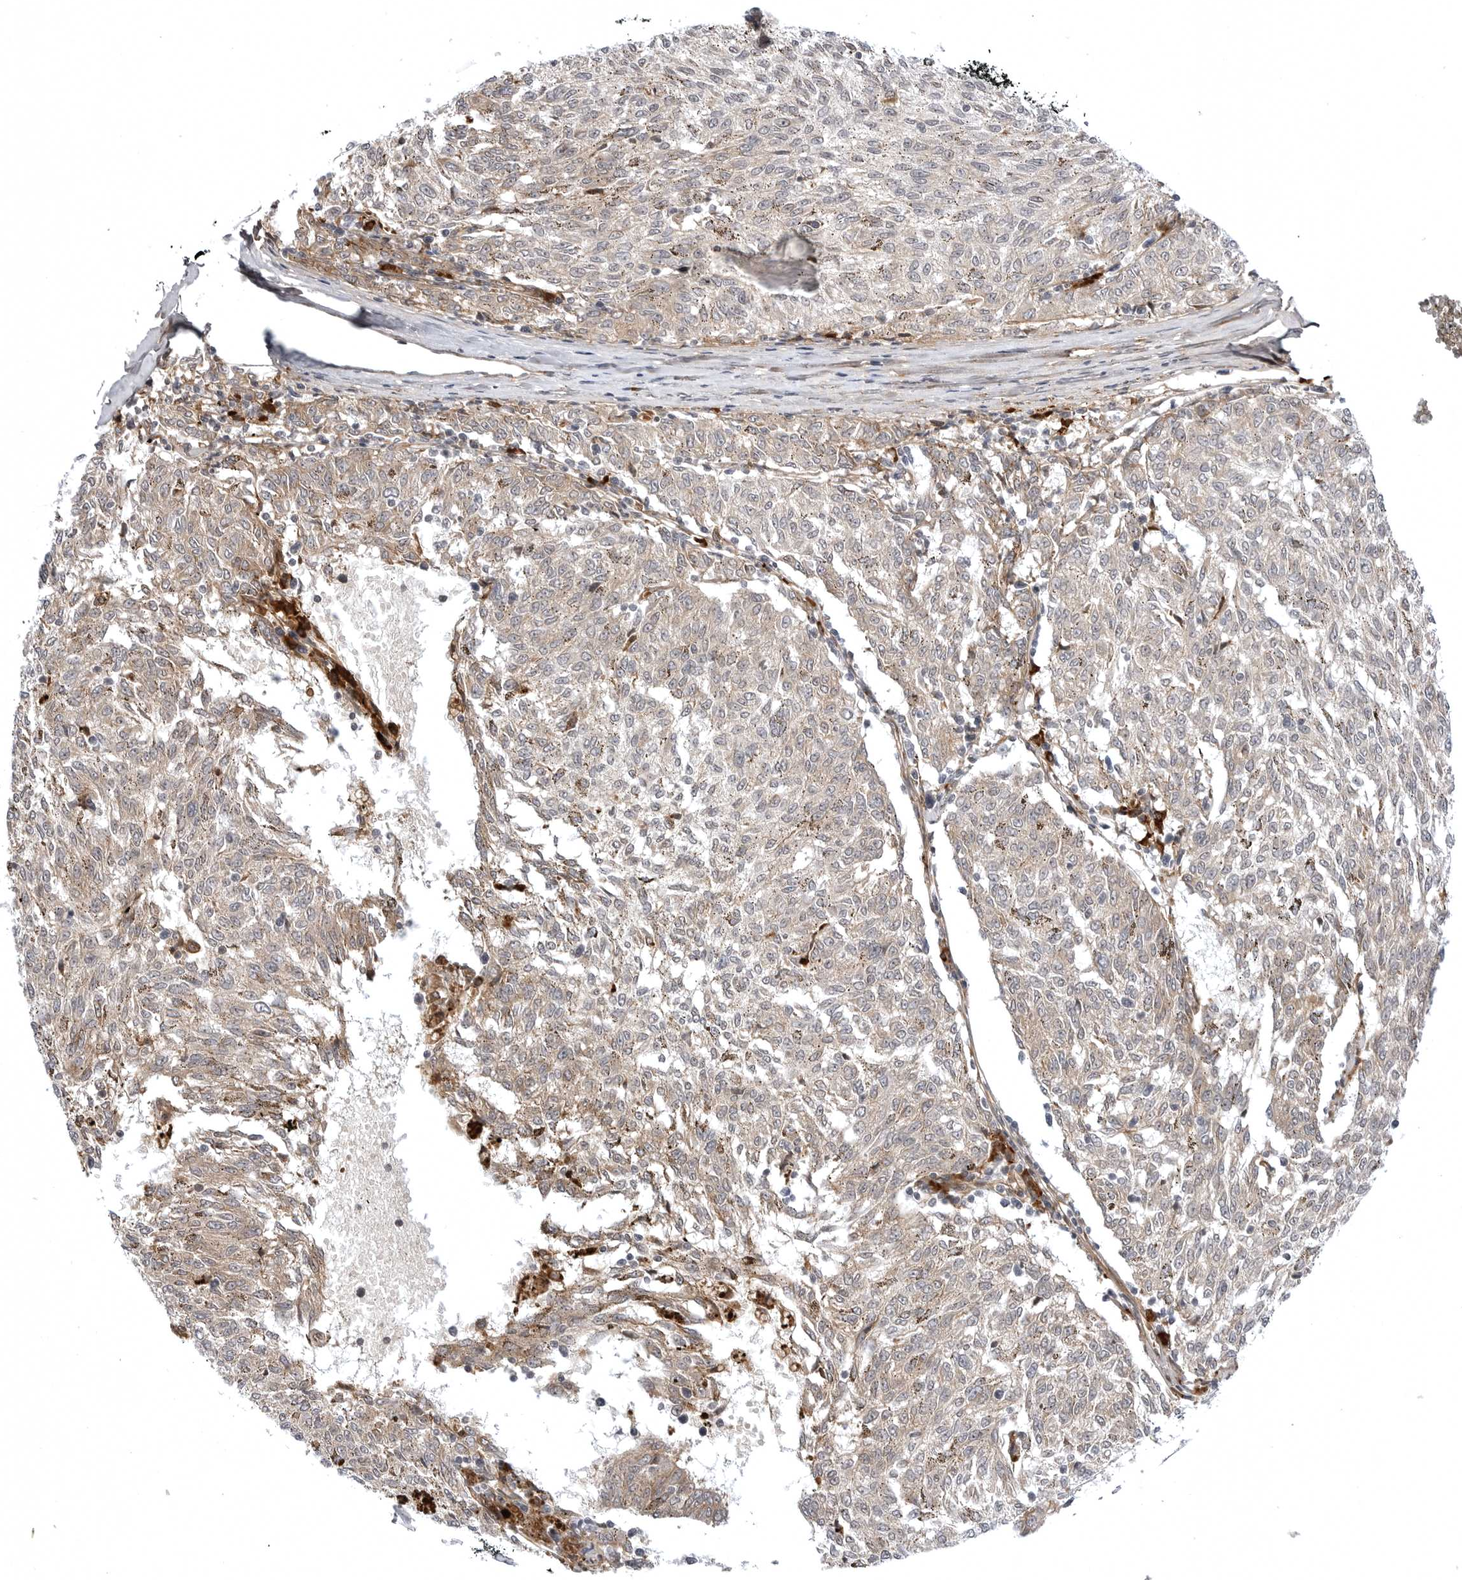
{"staining": {"intensity": "weak", "quantity": "25%-75%", "location": "cytoplasmic/membranous"}, "tissue": "melanoma", "cell_type": "Tumor cells", "image_type": "cancer", "snomed": [{"axis": "morphology", "description": "Malignant melanoma, NOS"}, {"axis": "topography", "description": "Skin"}], "caption": "Approximately 25%-75% of tumor cells in melanoma reveal weak cytoplasmic/membranous protein expression as visualized by brown immunohistochemical staining.", "gene": "ARL5A", "patient": {"sex": "female", "age": 72}}